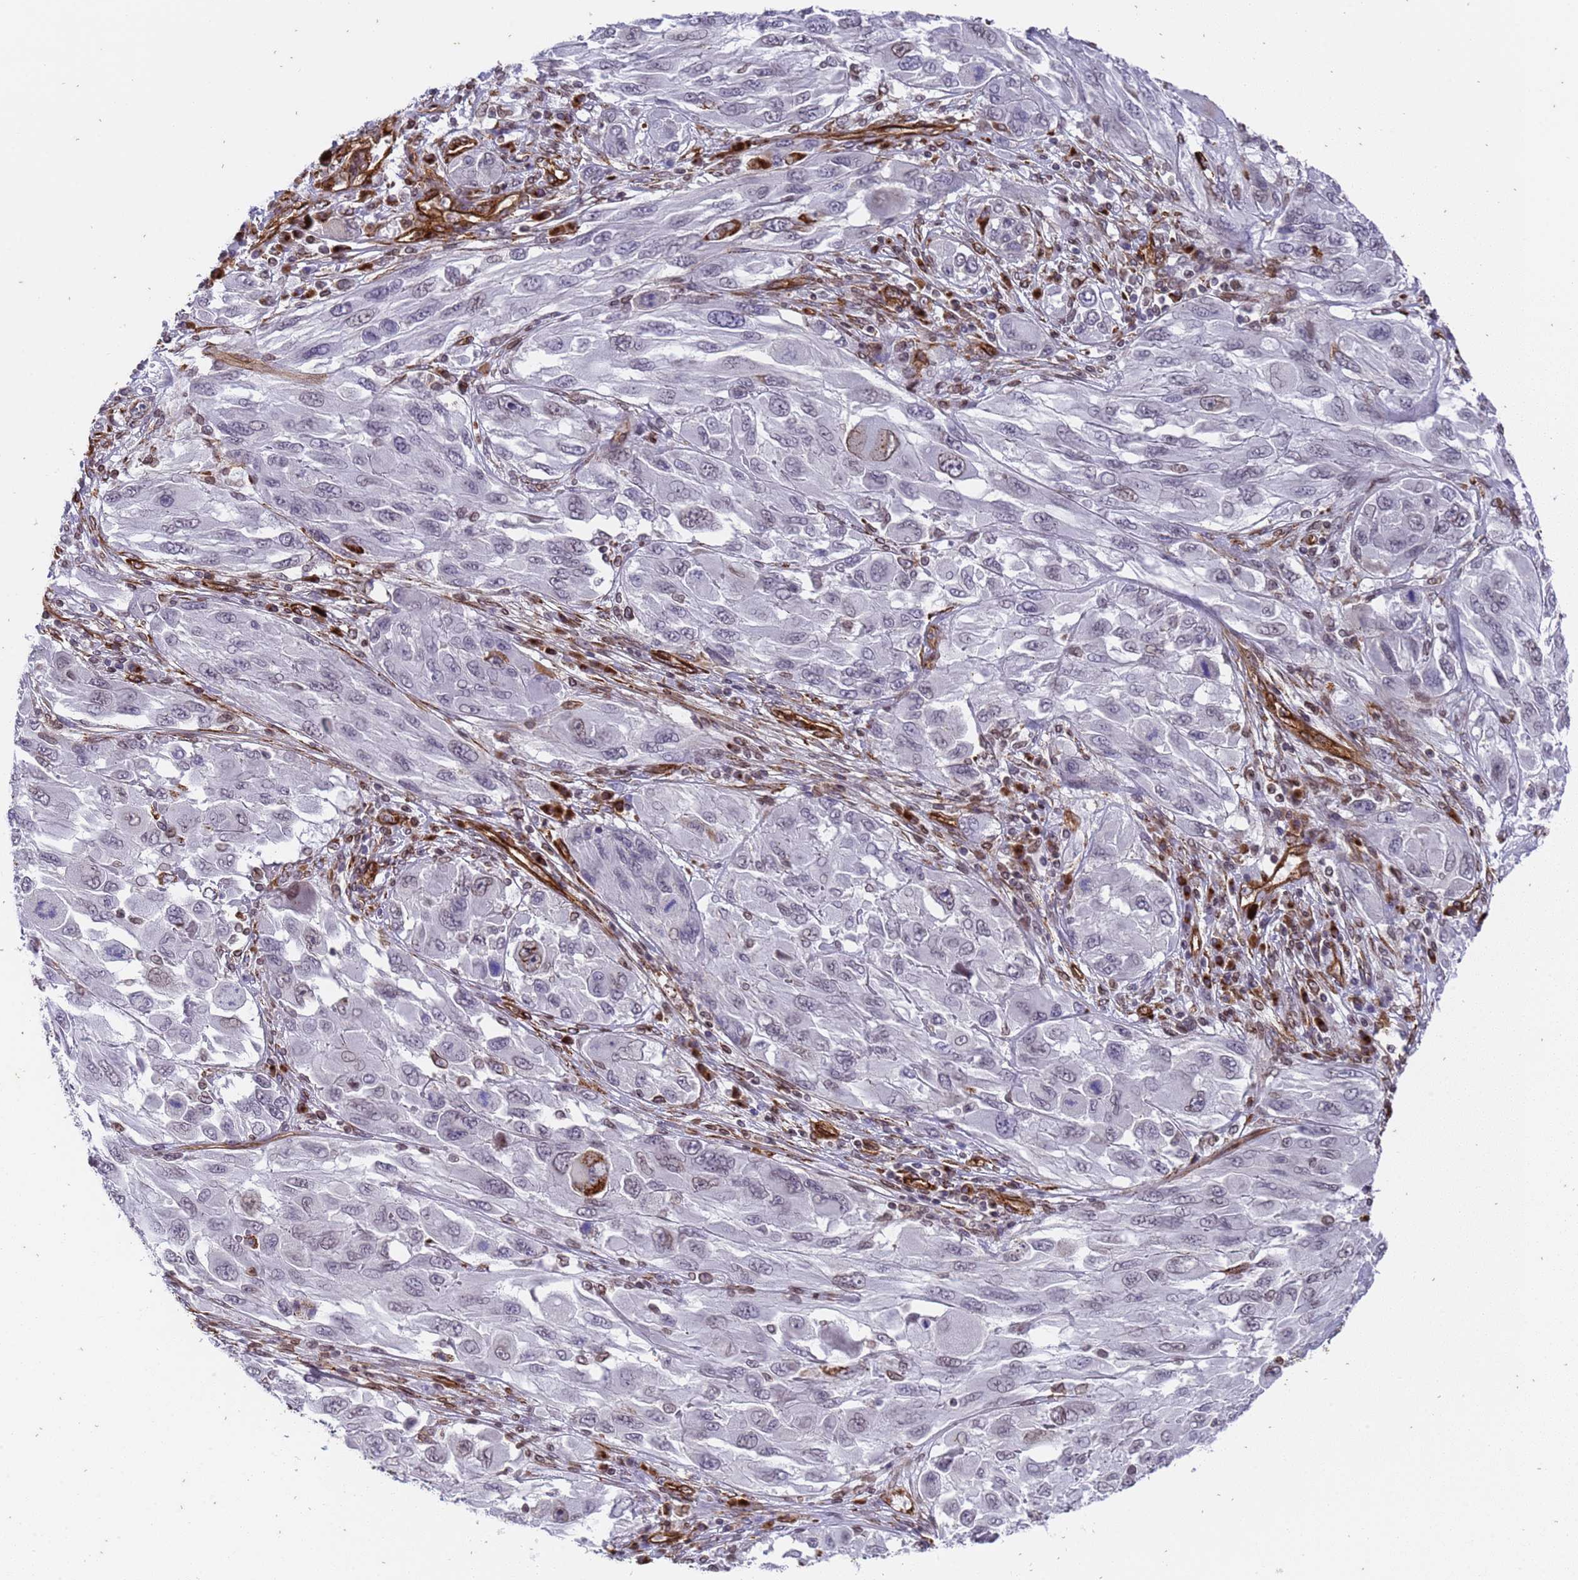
{"staining": {"intensity": "negative", "quantity": "none", "location": "none"}, "tissue": "melanoma", "cell_type": "Tumor cells", "image_type": "cancer", "snomed": [{"axis": "morphology", "description": "Malignant melanoma, NOS"}, {"axis": "topography", "description": "Skin"}], "caption": "This is an immunohistochemistry (IHC) image of human melanoma. There is no positivity in tumor cells.", "gene": "IGFBP7", "patient": {"sex": "female", "age": 91}}